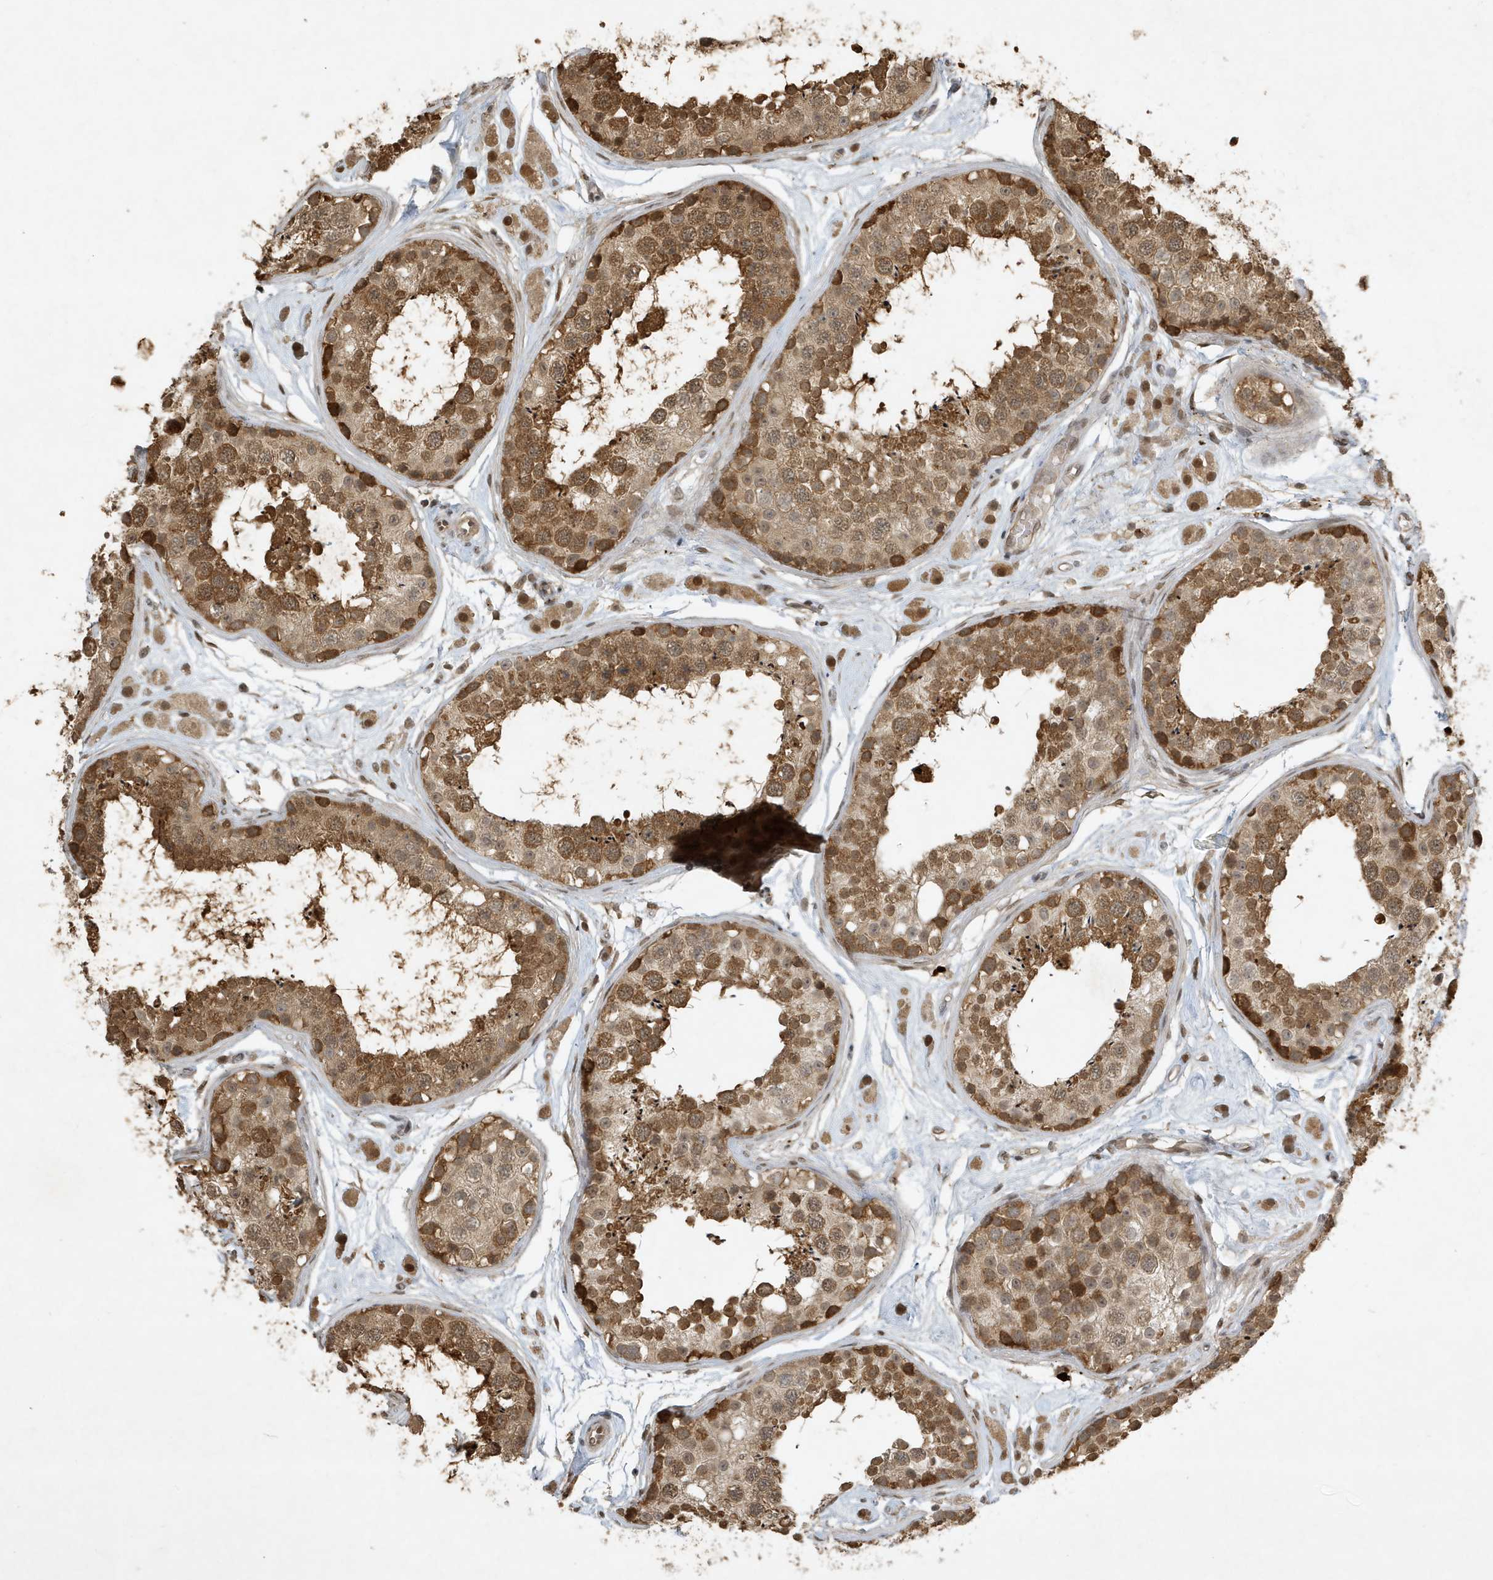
{"staining": {"intensity": "moderate", "quantity": ">75%", "location": "cytoplasmic/membranous"}, "tissue": "testis", "cell_type": "Cells in seminiferous ducts", "image_type": "normal", "snomed": [{"axis": "morphology", "description": "Normal tissue, NOS"}, {"axis": "topography", "description": "Testis"}], "caption": "This photomicrograph shows unremarkable testis stained with immunohistochemistry to label a protein in brown. The cytoplasmic/membranous of cells in seminiferous ducts show moderate positivity for the protein. Nuclei are counter-stained blue.", "gene": "HSPA1A", "patient": {"sex": "male", "age": 25}}